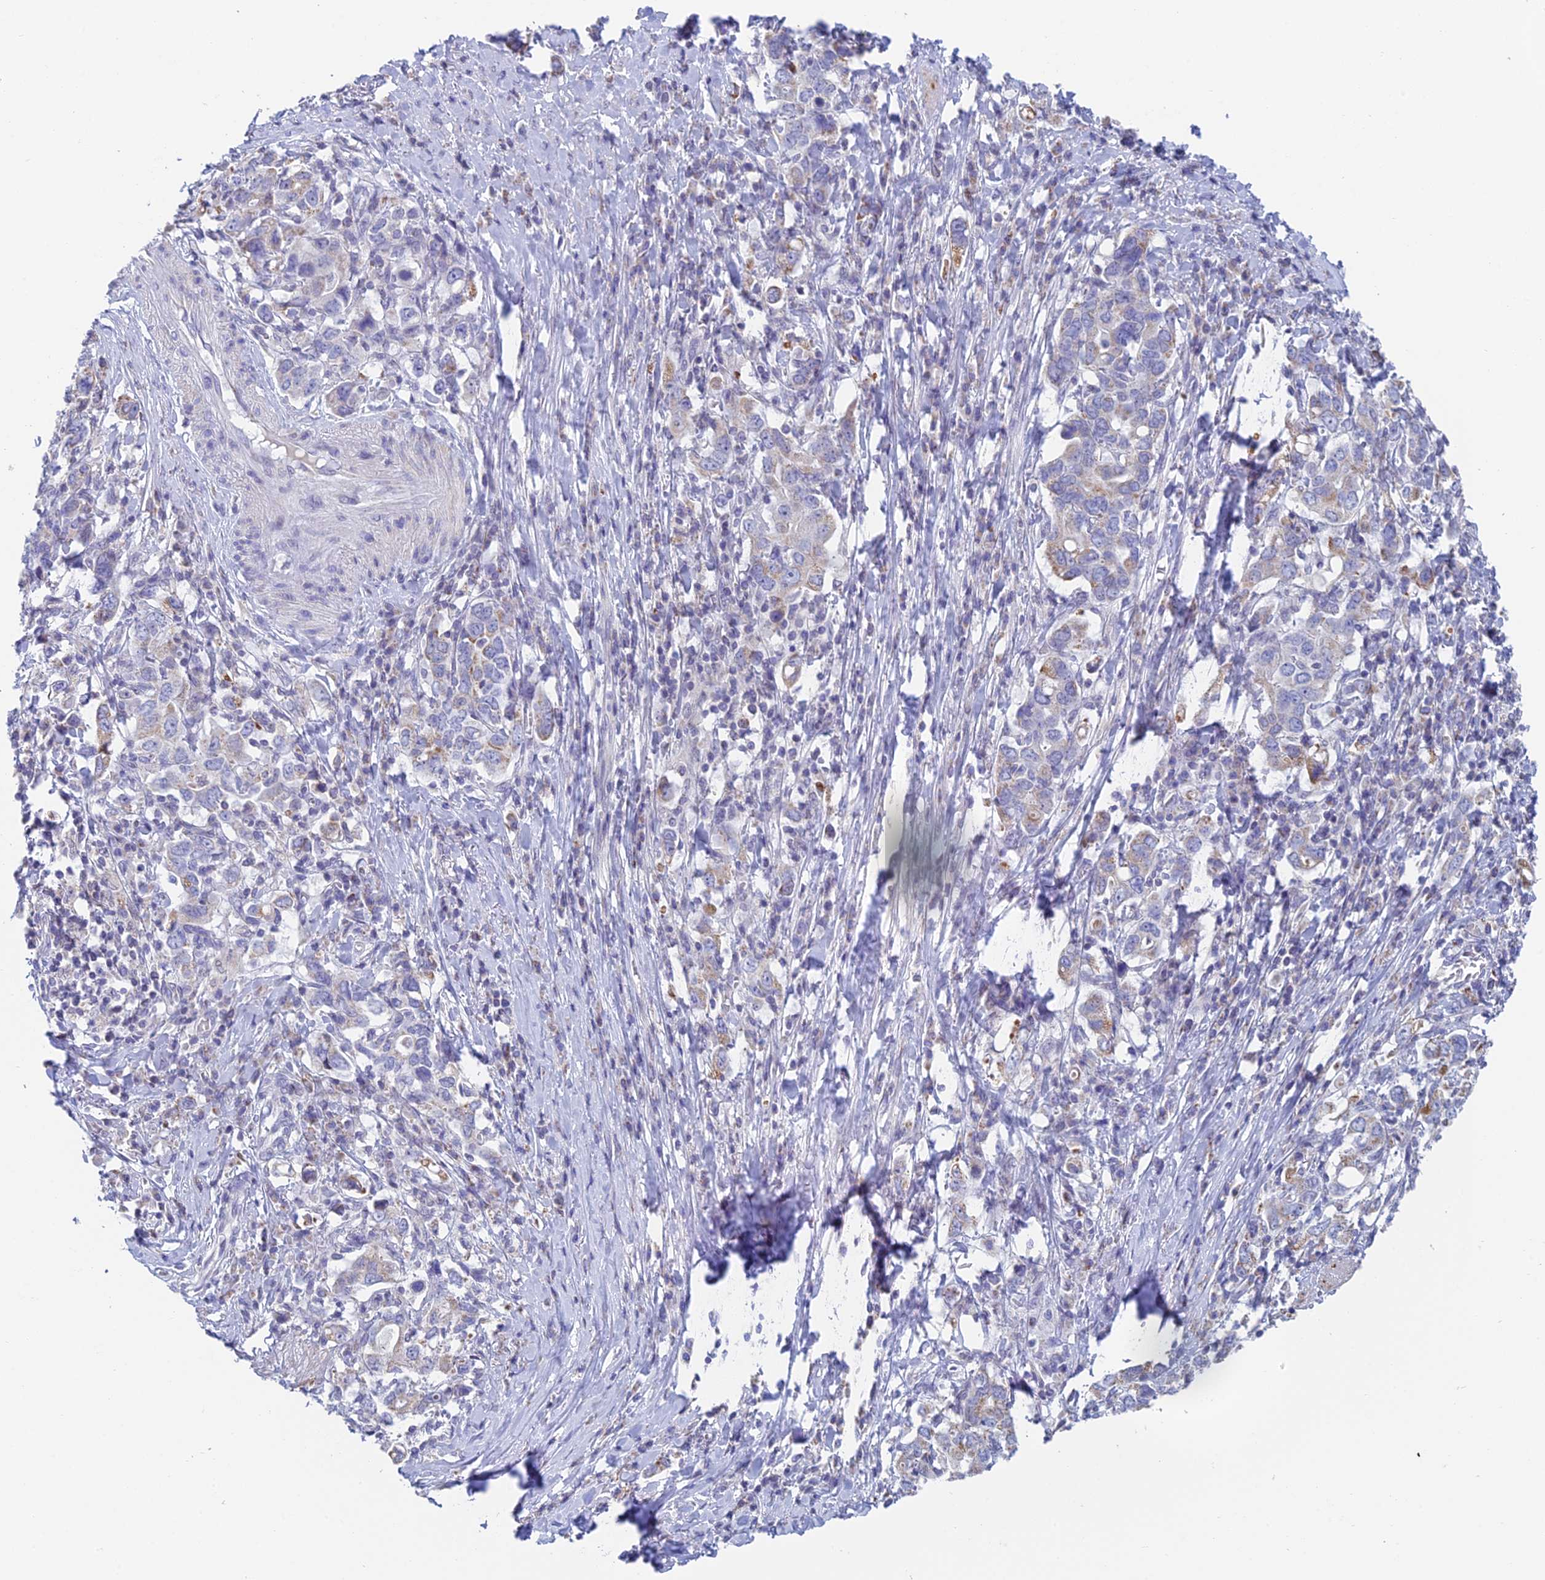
{"staining": {"intensity": "weak", "quantity": "<25%", "location": "cytoplasmic/membranous"}, "tissue": "stomach cancer", "cell_type": "Tumor cells", "image_type": "cancer", "snomed": [{"axis": "morphology", "description": "Adenocarcinoma, NOS"}, {"axis": "topography", "description": "Stomach, upper"}, {"axis": "topography", "description": "Stomach"}], "caption": "Adenocarcinoma (stomach) stained for a protein using immunohistochemistry (IHC) reveals no expression tumor cells.", "gene": "REXO5", "patient": {"sex": "male", "age": 62}}